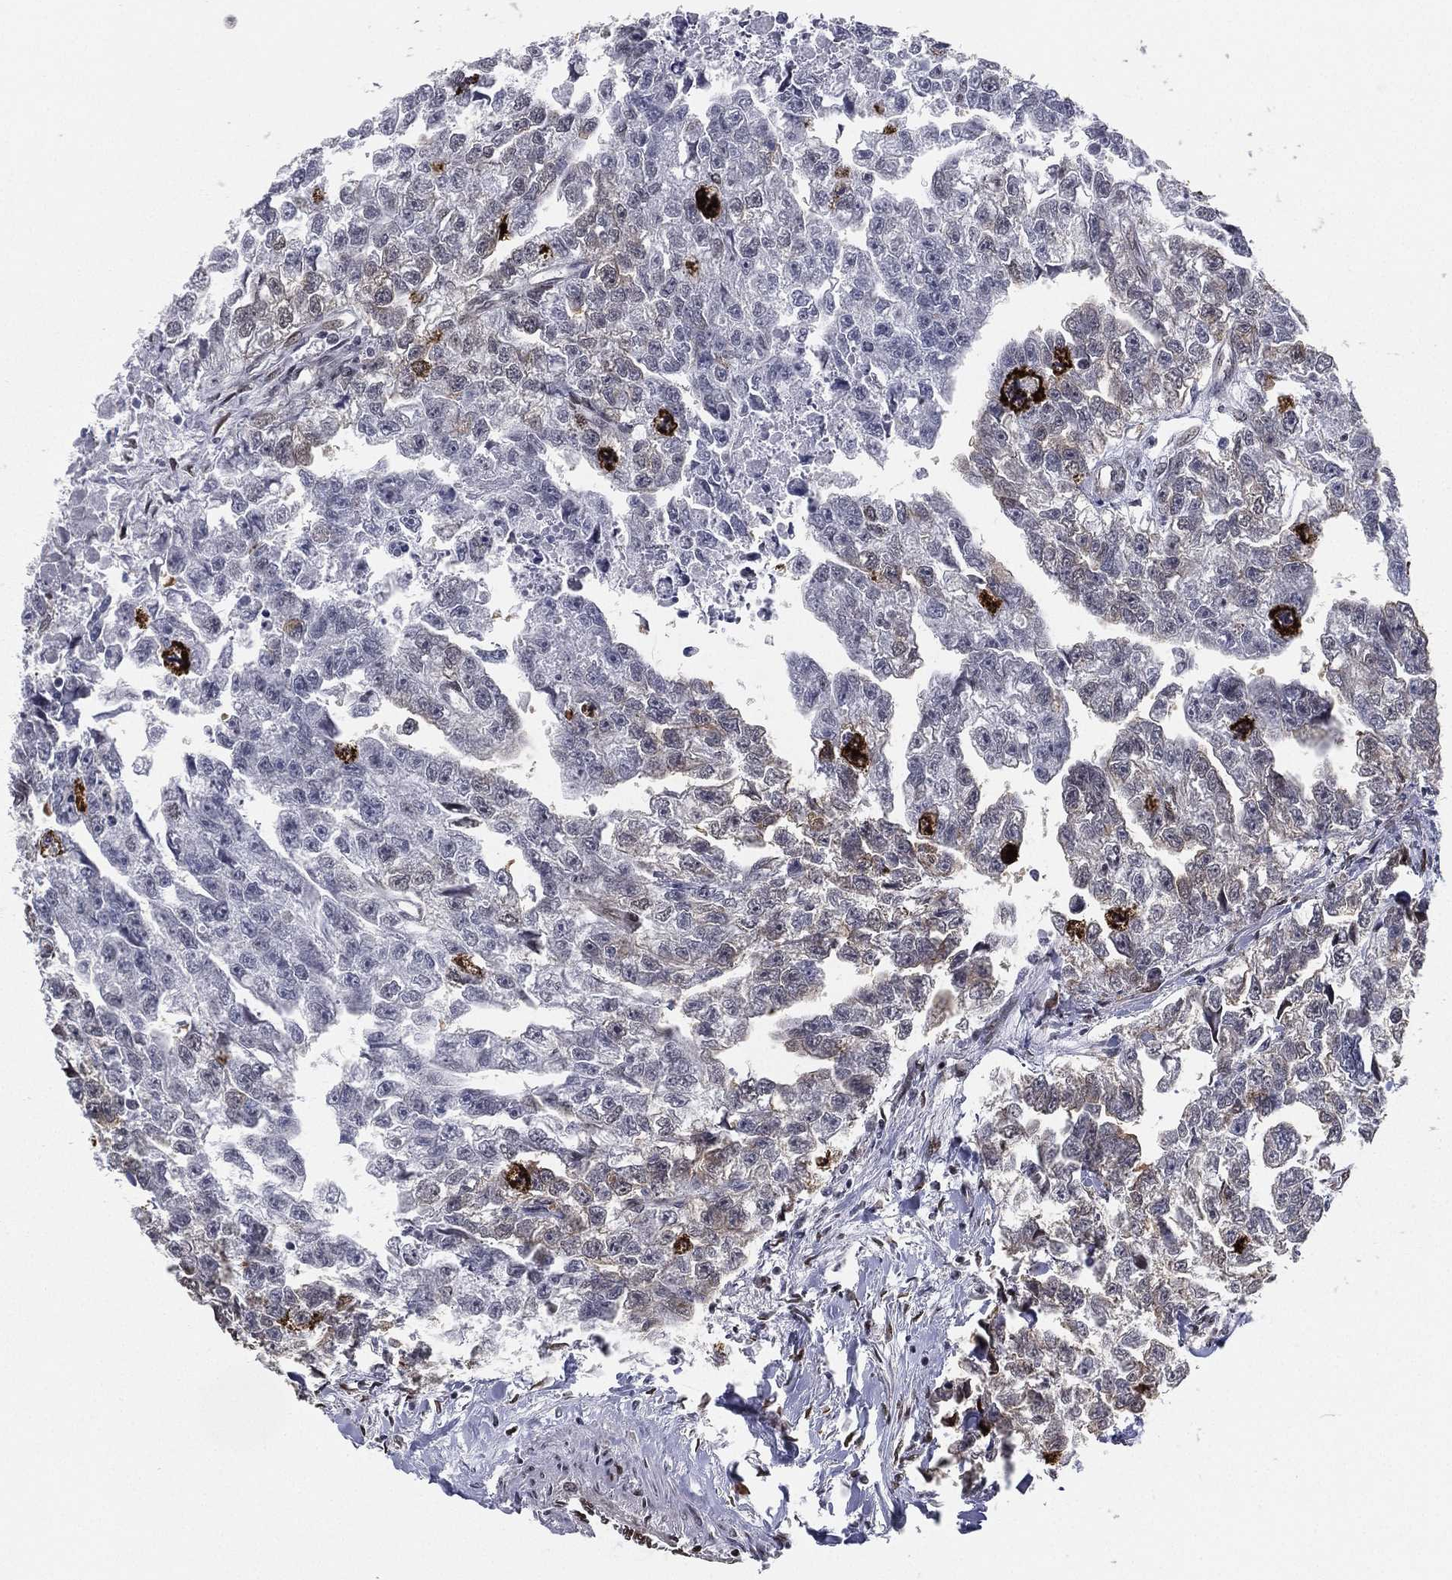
{"staining": {"intensity": "strong", "quantity": "<25%", "location": "cytoplasmic/membranous"}, "tissue": "testis cancer", "cell_type": "Tumor cells", "image_type": "cancer", "snomed": [{"axis": "morphology", "description": "Carcinoma, Embryonal, NOS"}, {"axis": "morphology", "description": "Teratoma, malignant, NOS"}, {"axis": "topography", "description": "Testis"}], "caption": "An IHC histopathology image of neoplastic tissue is shown. Protein staining in brown labels strong cytoplasmic/membranous positivity in testis embryonal carcinoma within tumor cells.", "gene": "LMNB1", "patient": {"sex": "male", "age": 44}}